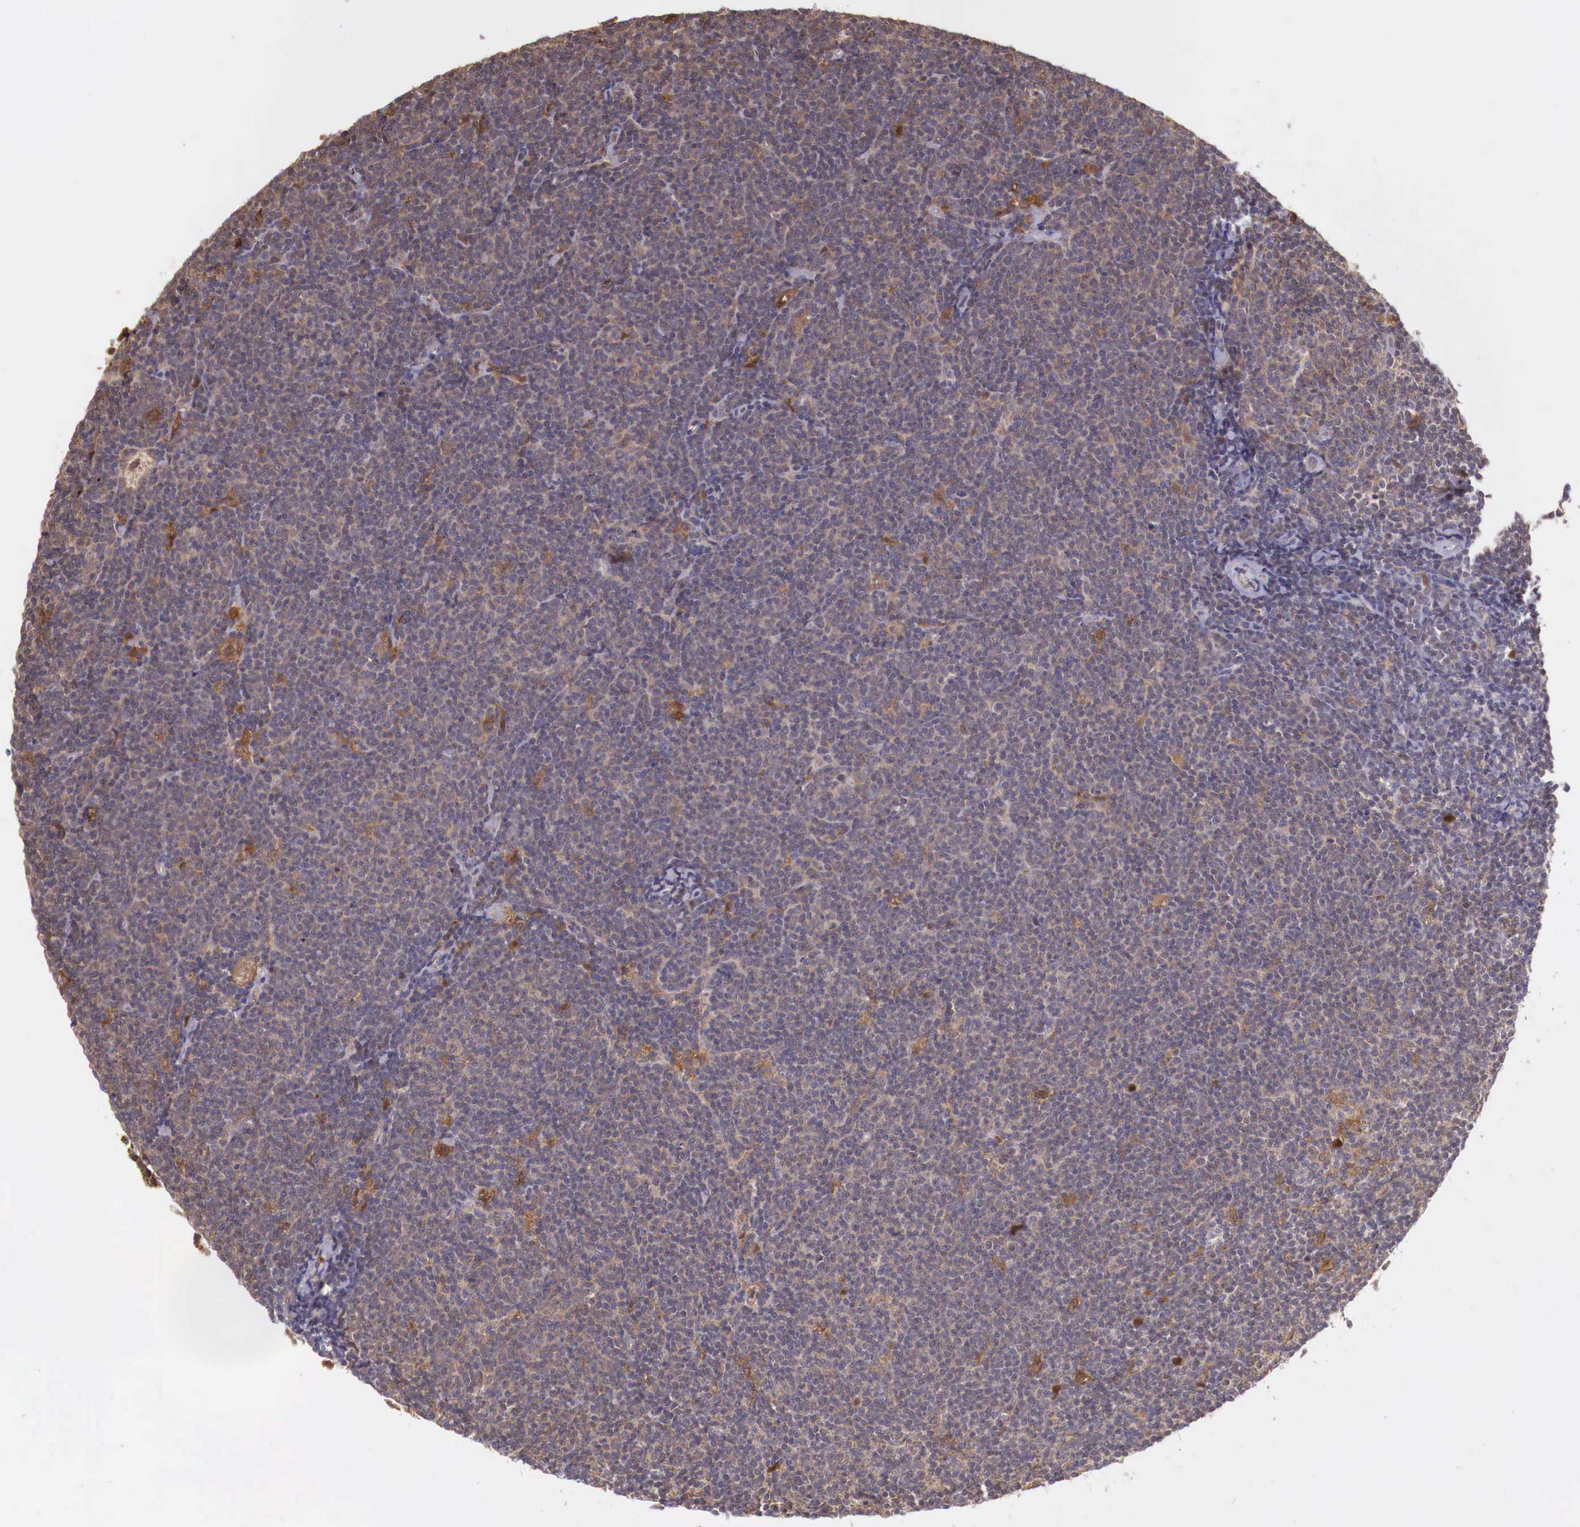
{"staining": {"intensity": "weak", "quantity": ">75%", "location": "cytoplasmic/membranous"}, "tissue": "lymphoma", "cell_type": "Tumor cells", "image_type": "cancer", "snomed": [{"axis": "morphology", "description": "Malignant lymphoma, non-Hodgkin's type, Low grade"}, {"axis": "topography", "description": "Lymph node"}], "caption": "Approximately >75% of tumor cells in low-grade malignant lymphoma, non-Hodgkin's type display weak cytoplasmic/membranous protein expression as visualized by brown immunohistochemical staining.", "gene": "GAB2", "patient": {"sex": "male", "age": 65}}